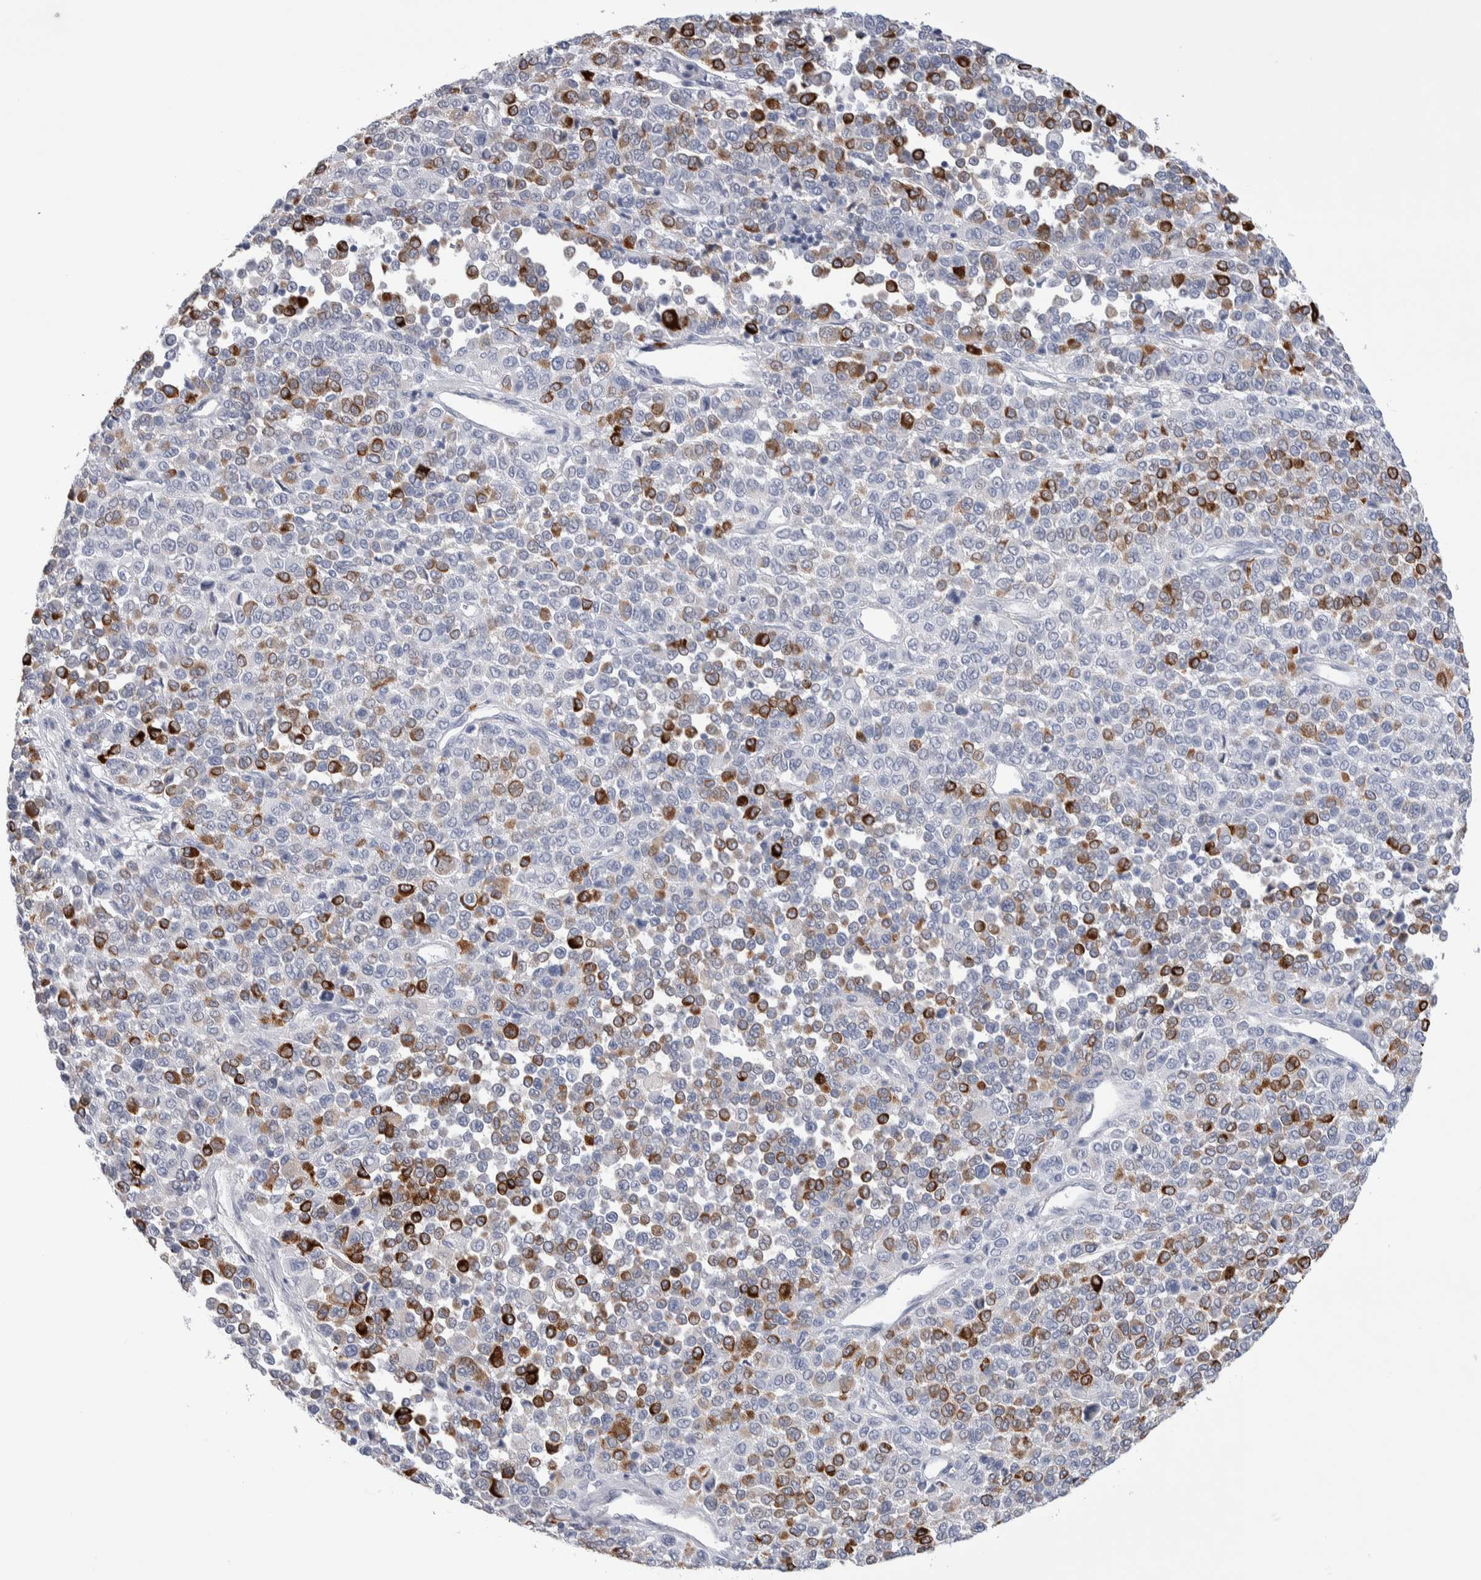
{"staining": {"intensity": "strong", "quantity": "<25%", "location": "cytoplasmic/membranous"}, "tissue": "melanoma", "cell_type": "Tumor cells", "image_type": "cancer", "snomed": [{"axis": "morphology", "description": "Malignant melanoma, Metastatic site"}, {"axis": "topography", "description": "Pancreas"}], "caption": "A high-resolution histopathology image shows immunohistochemistry (IHC) staining of malignant melanoma (metastatic site), which exhibits strong cytoplasmic/membranous expression in approximately <25% of tumor cells.", "gene": "LURAP1L", "patient": {"sex": "female", "age": 30}}